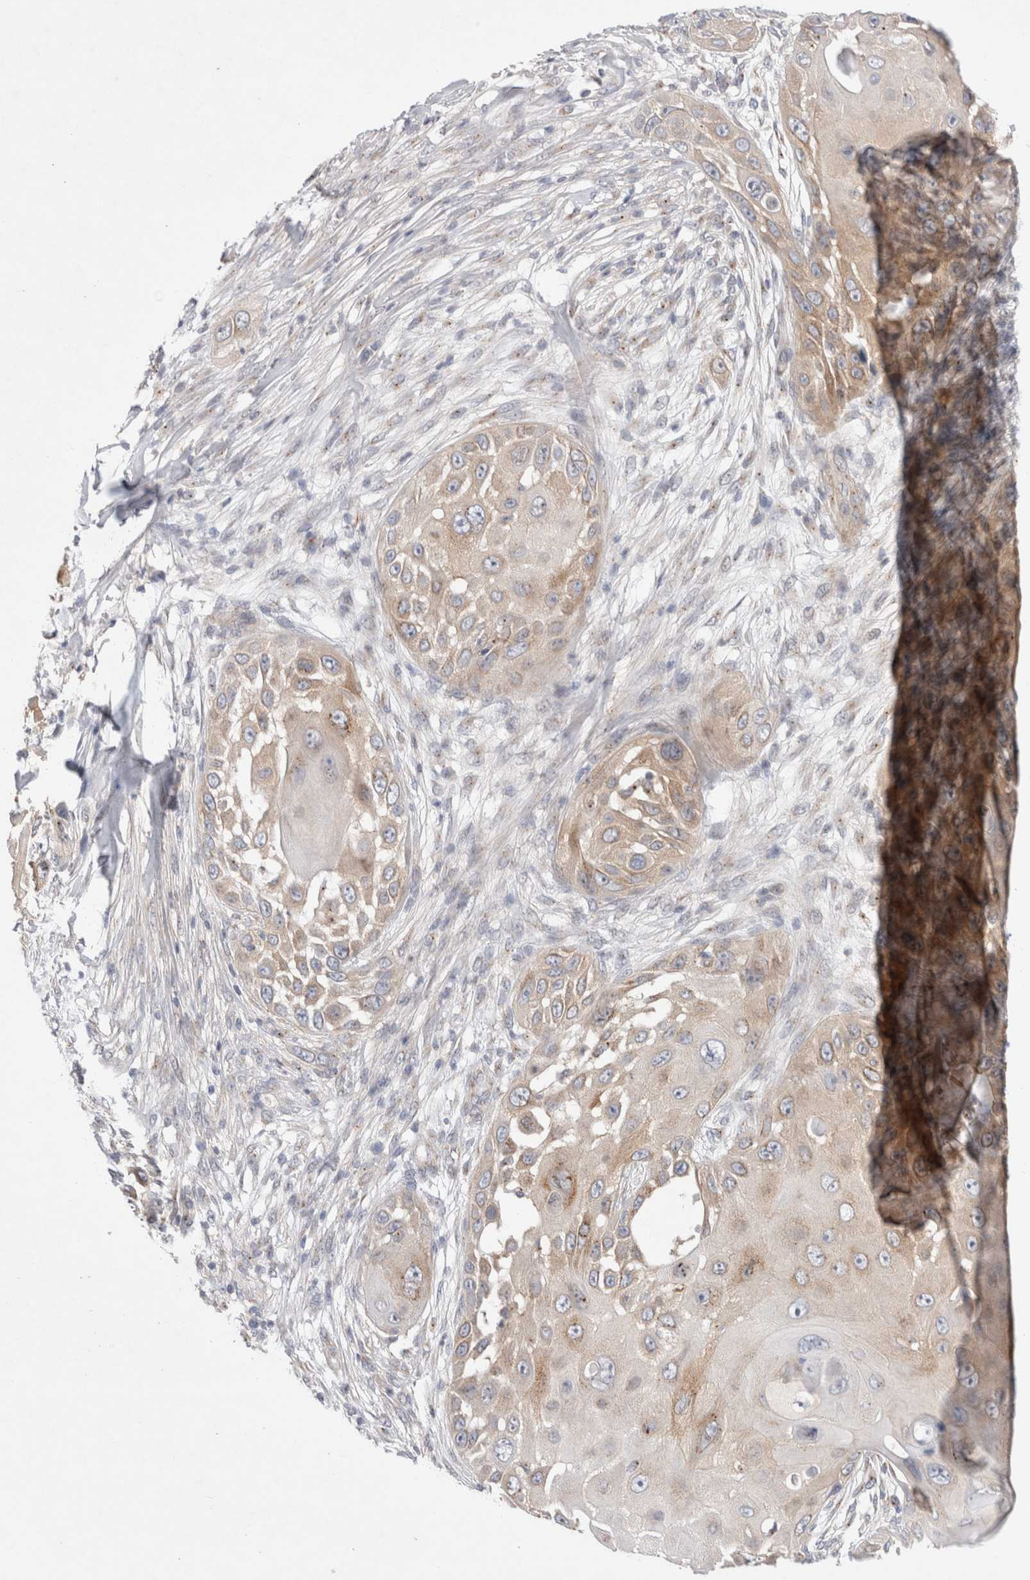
{"staining": {"intensity": "weak", "quantity": ">75%", "location": "cytoplasmic/membranous"}, "tissue": "skin cancer", "cell_type": "Tumor cells", "image_type": "cancer", "snomed": [{"axis": "morphology", "description": "Squamous cell carcinoma, NOS"}, {"axis": "topography", "description": "Skin"}], "caption": "Tumor cells display low levels of weak cytoplasmic/membranous positivity in approximately >75% of cells in skin cancer. (DAB IHC with brightfield microscopy, high magnification).", "gene": "BICD2", "patient": {"sex": "female", "age": 44}}